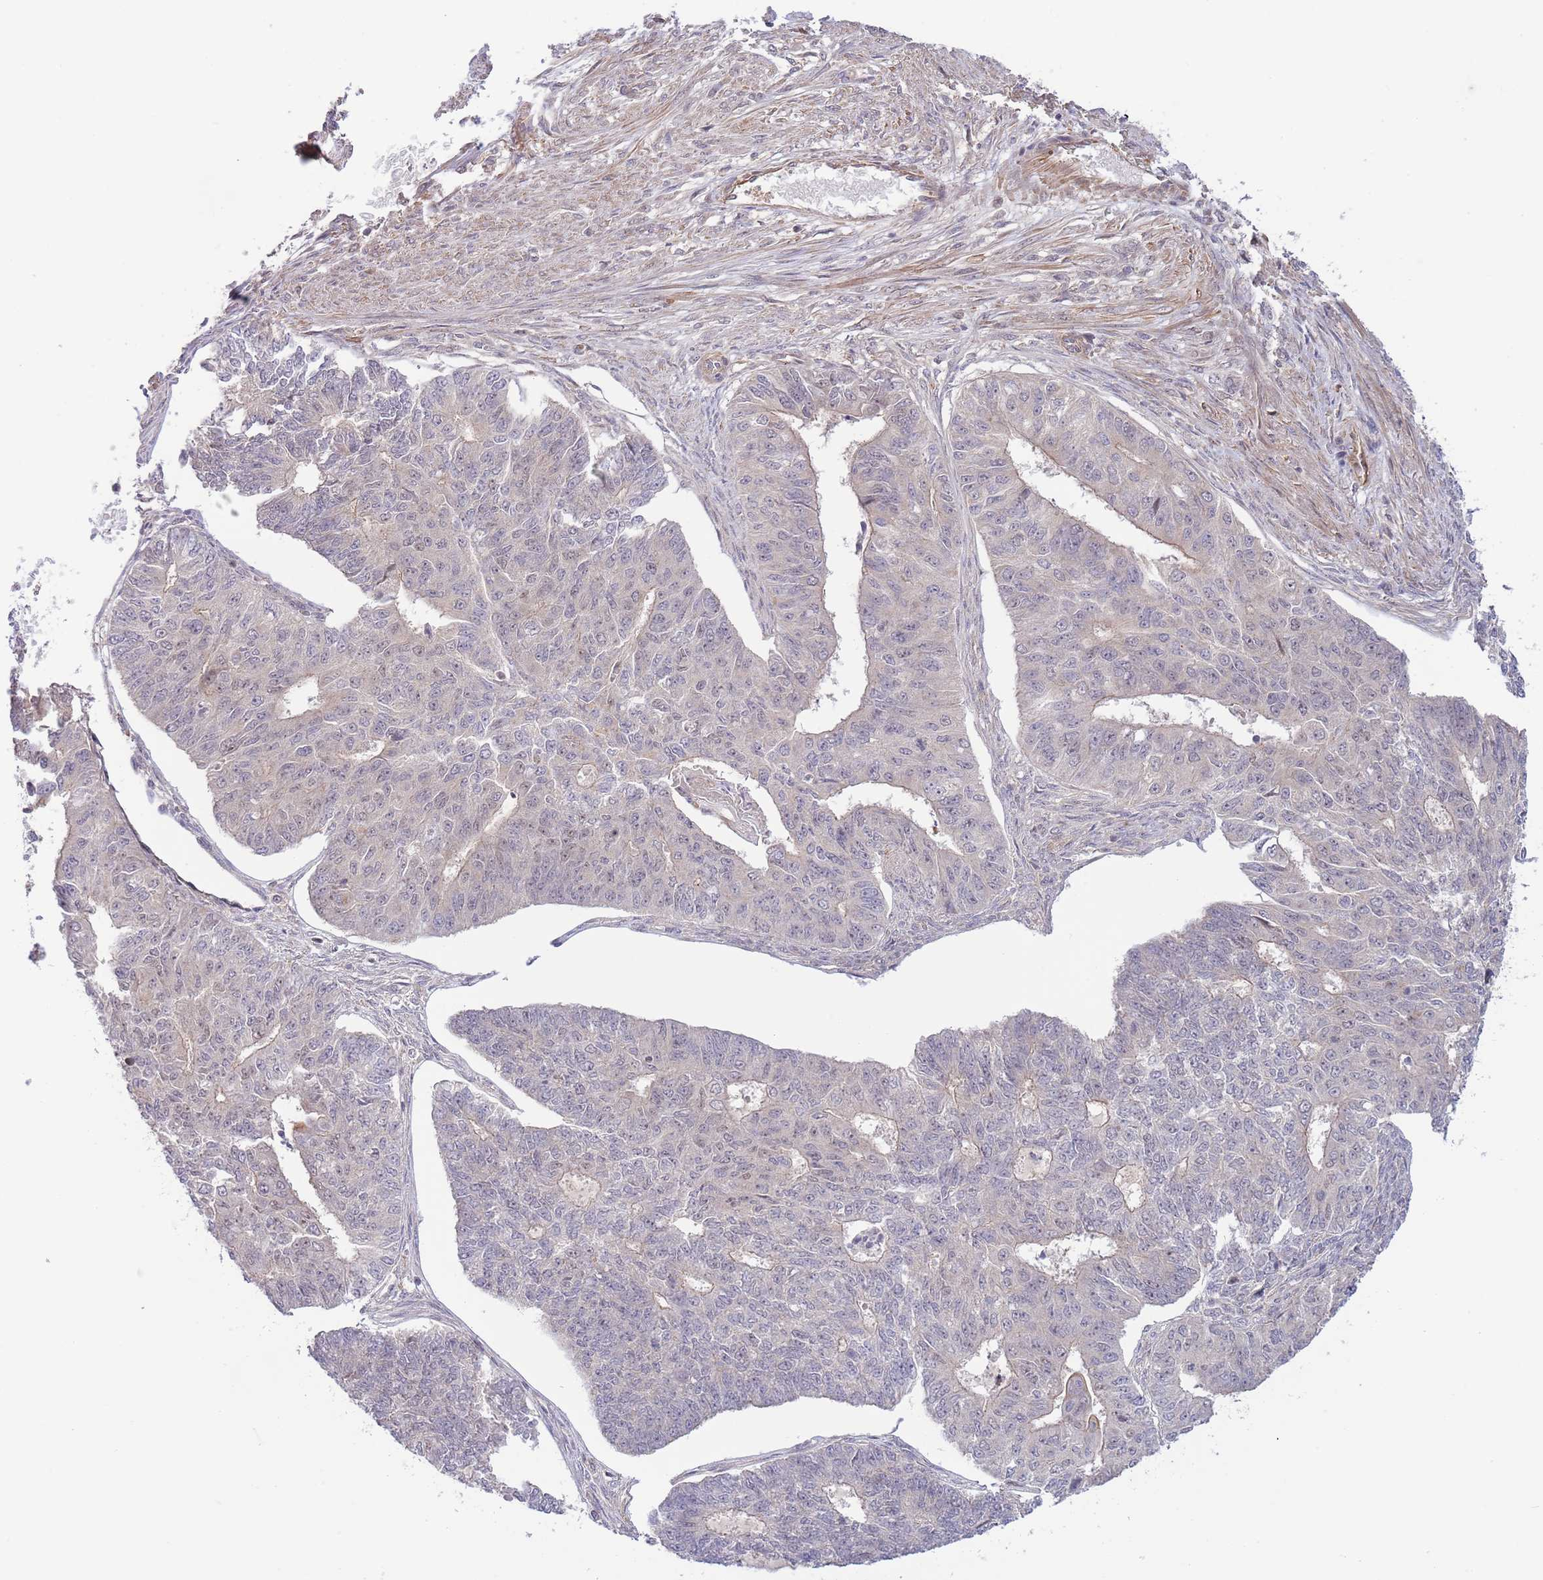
{"staining": {"intensity": "negative", "quantity": "none", "location": "none"}, "tissue": "endometrial cancer", "cell_type": "Tumor cells", "image_type": "cancer", "snomed": [{"axis": "morphology", "description": "Adenocarcinoma, NOS"}, {"axis": "topography", "description": "Endometrium"}], "caption": "Immunohistochemical staining of human adenocarcinoma (endometrial) reveals no significant expression in tumor cells. Brightfield microscopy of immunohistochemistry stained with DAB (brown) and hematoxylin (blue), captured at high magnification.", "gene": "PRR16", "patient": {"sex": "female", "age": 32}}